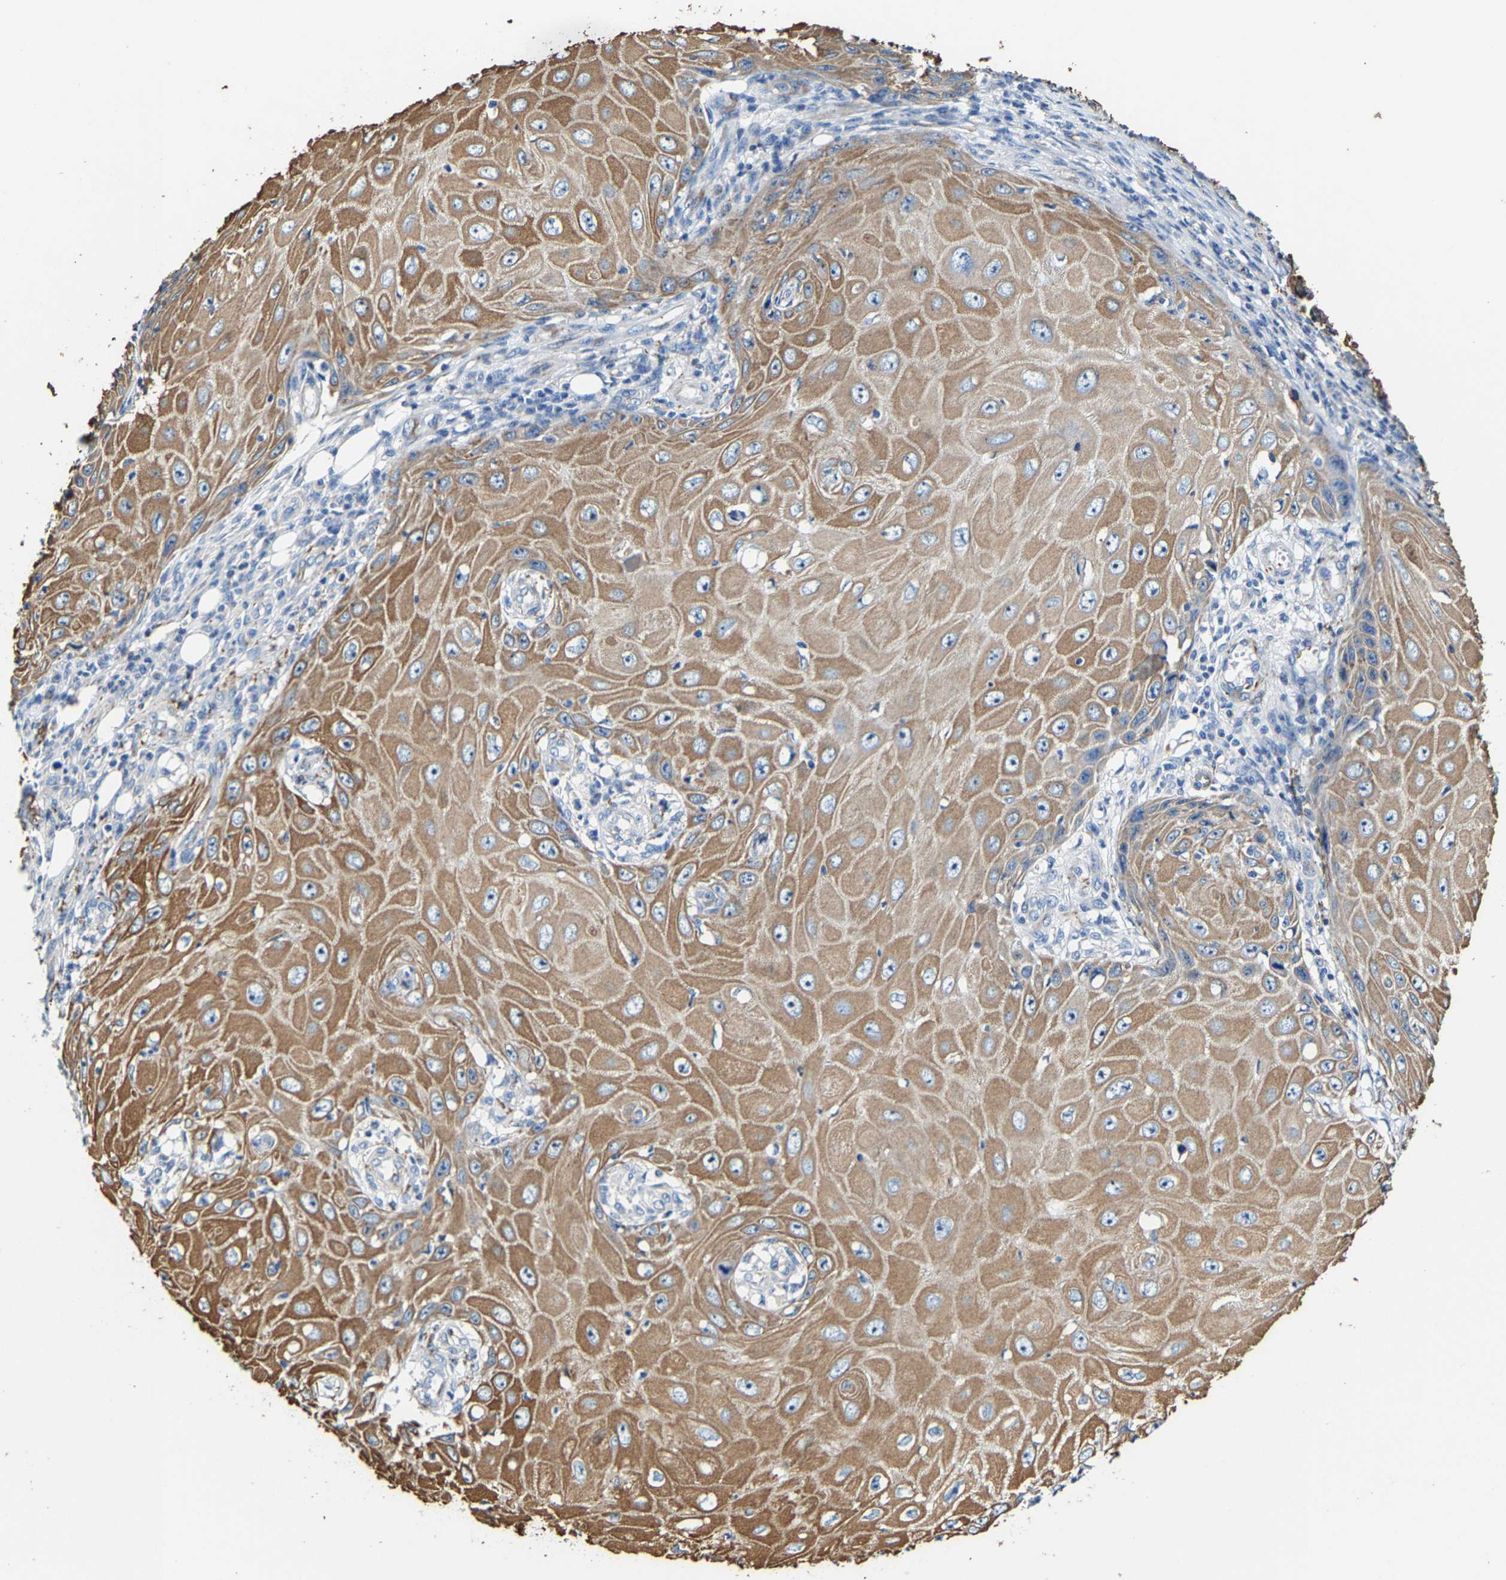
{"staining": {"intensity": "moderate", "quantity": ">75%", "location": "cytoplasmic/membranous"}, "tissue": "skin cancer", "cell_type": "Tumor cells", "image_type": "cancer", "snomed": [{"axis": "morphology", "description": "Squamous cell carcinoma, NOS"}, {"axis": "topography", "description": "Skin"}], "caption": "Moderate cytoplasmic/membranous protein expression is appreciated in approximately >75% of tumor cells in skin cancer (squamous cell carcinoma).", "gene": "MMEL1", "patient": {"sex": "female", "age": 73}}